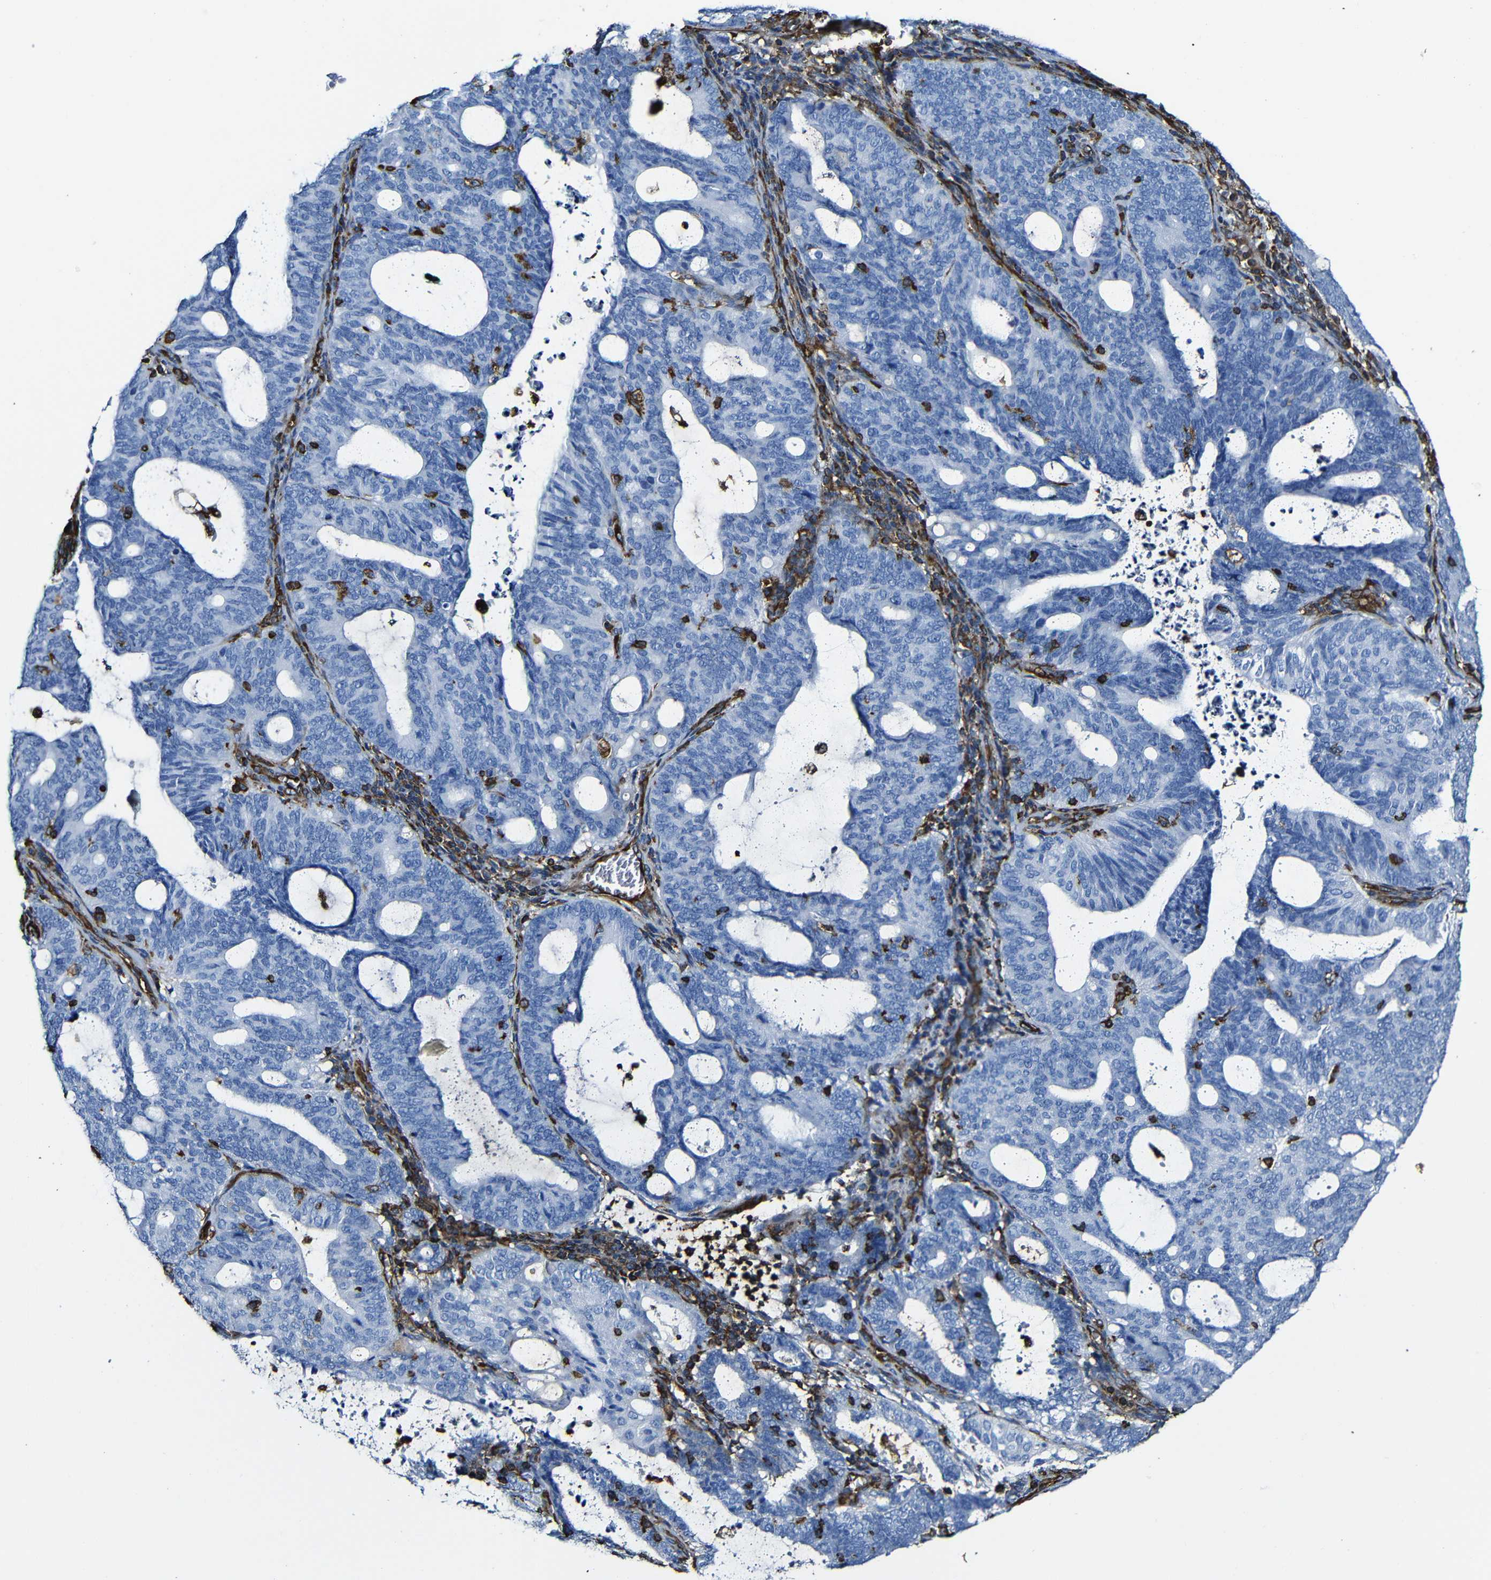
{"staining": {"intensity": "negative", "quantity": "none", "location": "none"}, "tissue": "endometrial cancer", "cell_type": "Tumor cells", "image_type": "cancer", "snomed": [{"axis": "morphology", "description": "Adenocarcinoma, NOS"}, {"axis": "topography", "description": "Uterus"}], "caption": "This is an IHC histopathology image of human endometrial cancer (adenocarcinoma). There is no expression in tumor cells.", "gene": "MSN", "patient": {"sex": "female", "age": 83}}